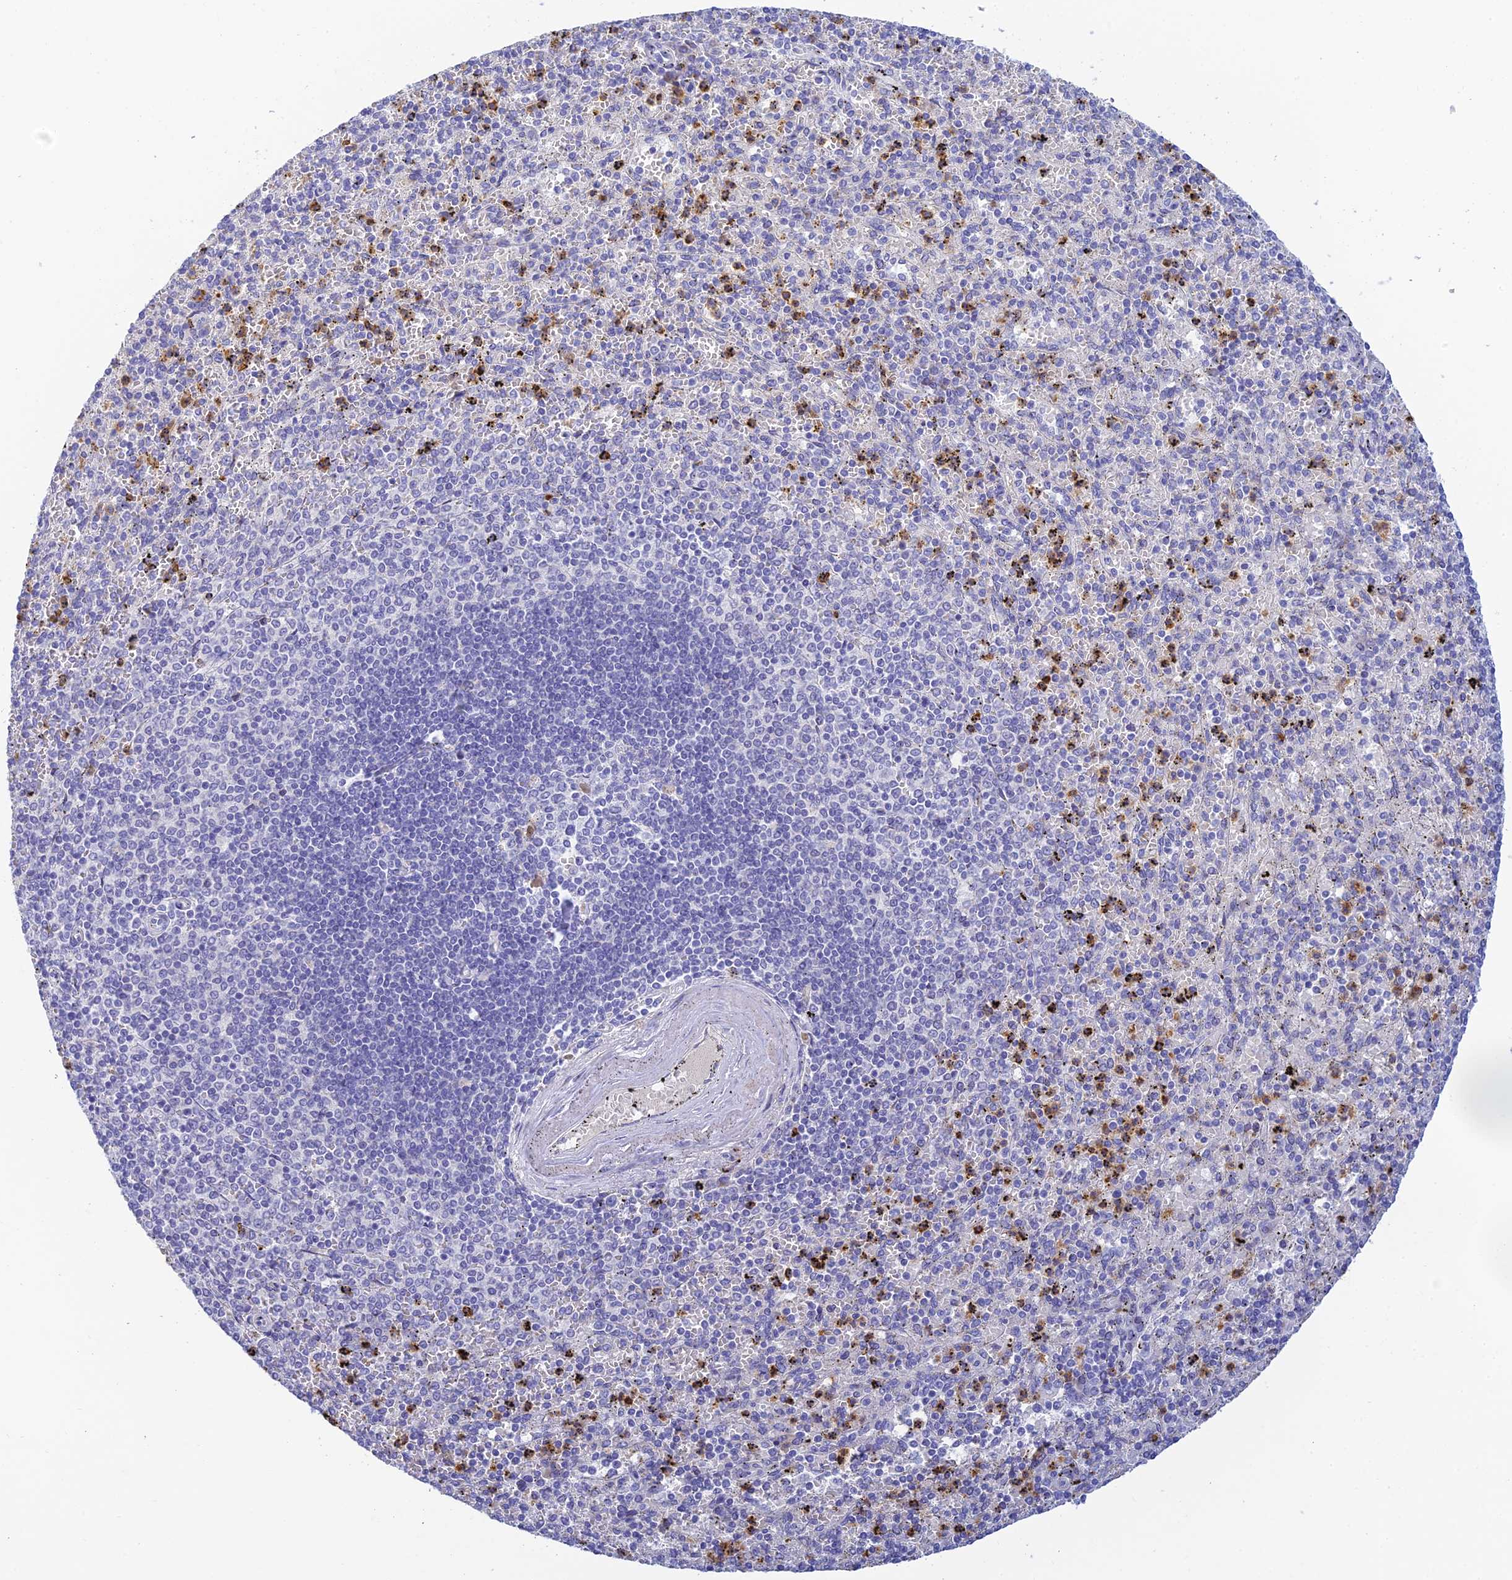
{"staining": {"intensity": "moderate", "quantity": "<25%", "location": "cytoplasmic/membranous"}, "tissue": "spleen", "cell_type": "Cells in red pulp", "image_type": "normal", "snomed": [{"axis": "morphology", "description": "Normal tissue, NOS"}, {"axis": "topography", "description": "Spleen"}], "caption": "This histopathology image shows unremarkable spleen stained with immunohistochemistry to label a protein in brown. The cytoplasmic/membranous of cells in red pulp show moderate positivity for the protein. Nuclei are counter-stained blue.", "gene": "INTS13", "patient": {"sex": "male", "age": 82}}